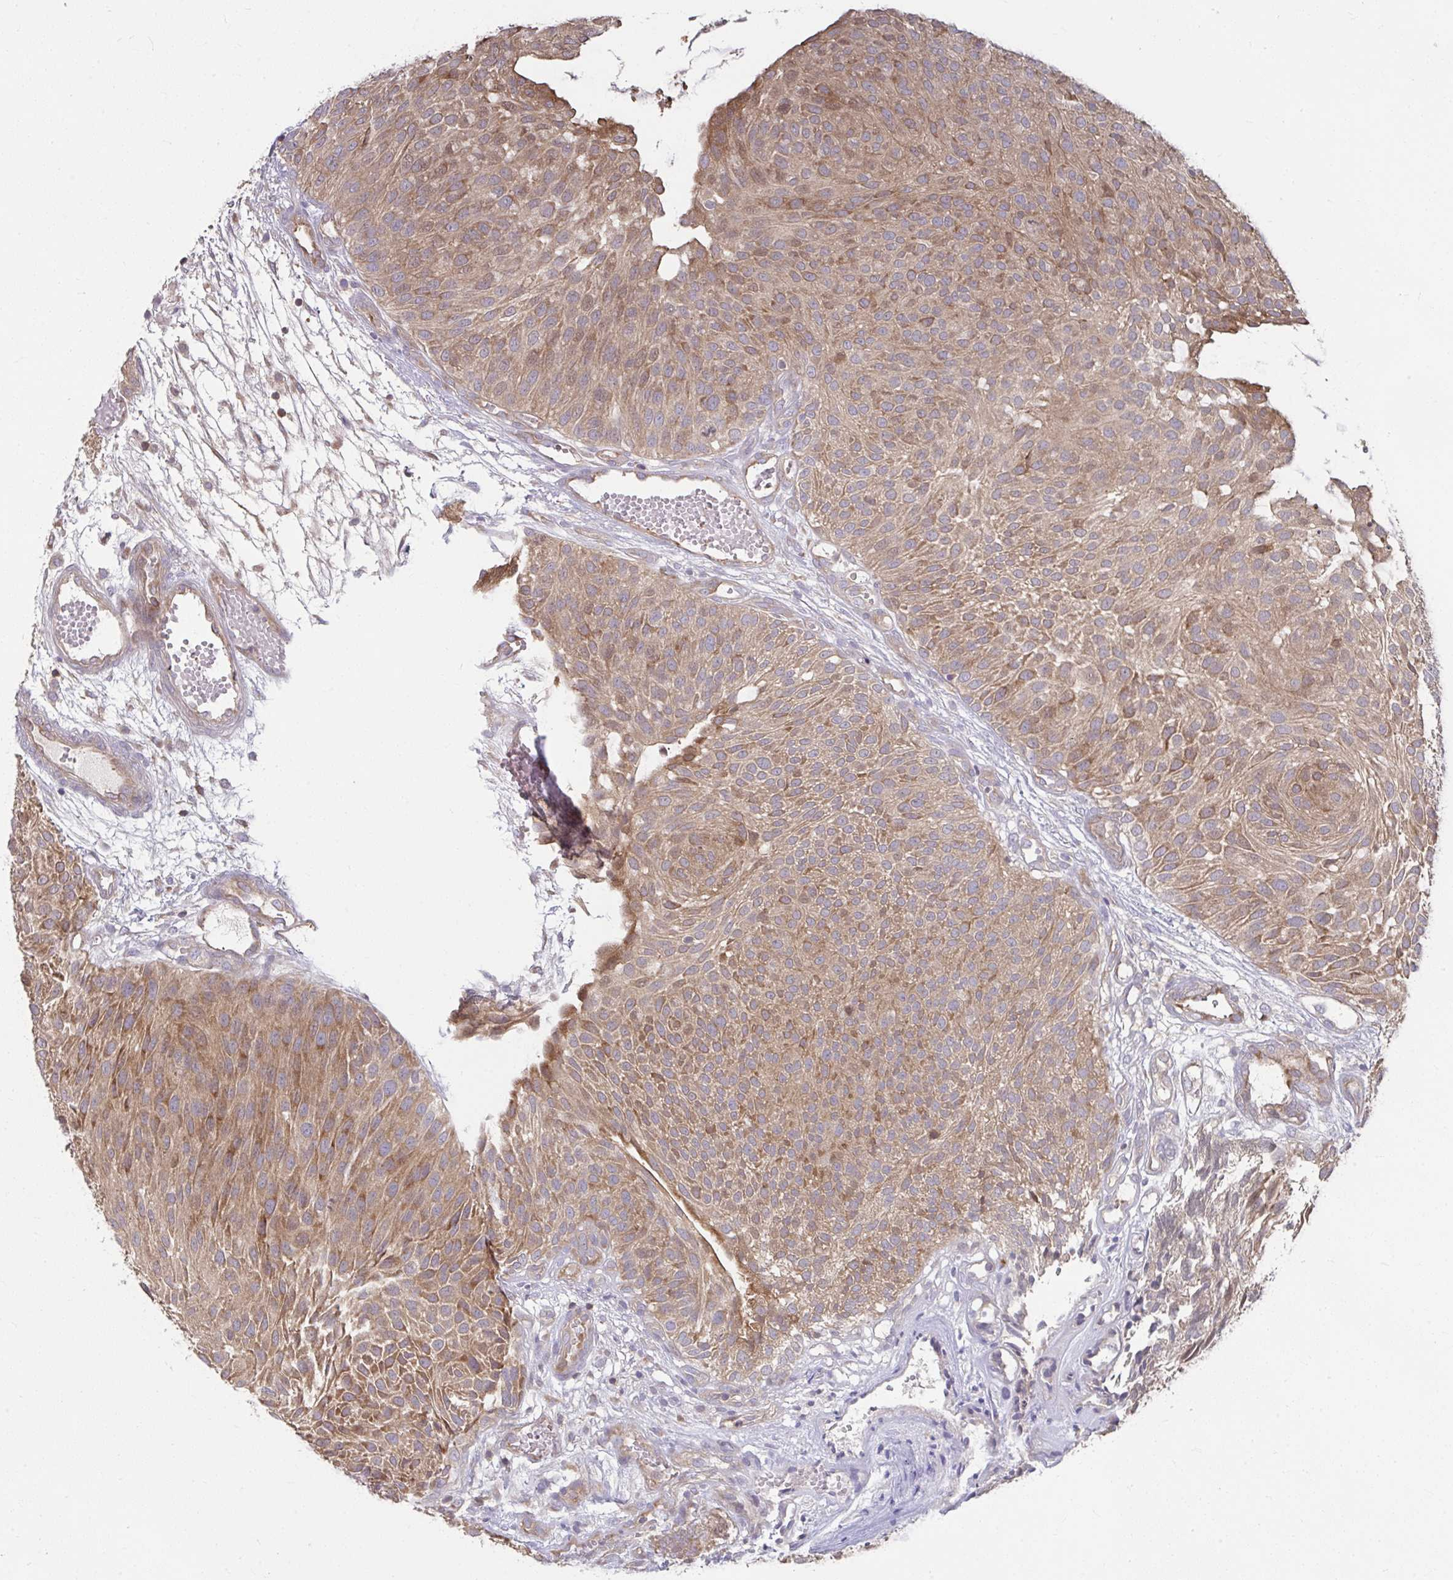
{"staining": {"intensity": "moderate", "quantity": ">75%", "location": "cytoplasmic/membranous"}, "tissue": "urothelial cancer", "cell_type": "Tumor cells", "image_type": "cancer", "snomed": [{"axis": "morphology", "description": "Urothelial carcinoma, NOS"}, {"axis": "topography", "description": "Urinary bladder"}], "caption": "Immunohistochemistry (DAB) staining of transitional cell carcinoma demonstrates moderate cytoplasmic/membranous protein staining in about >75% of tumor cells.", "gene": "PCDHB7", "patient": {"sex": "male", "age": 84}}